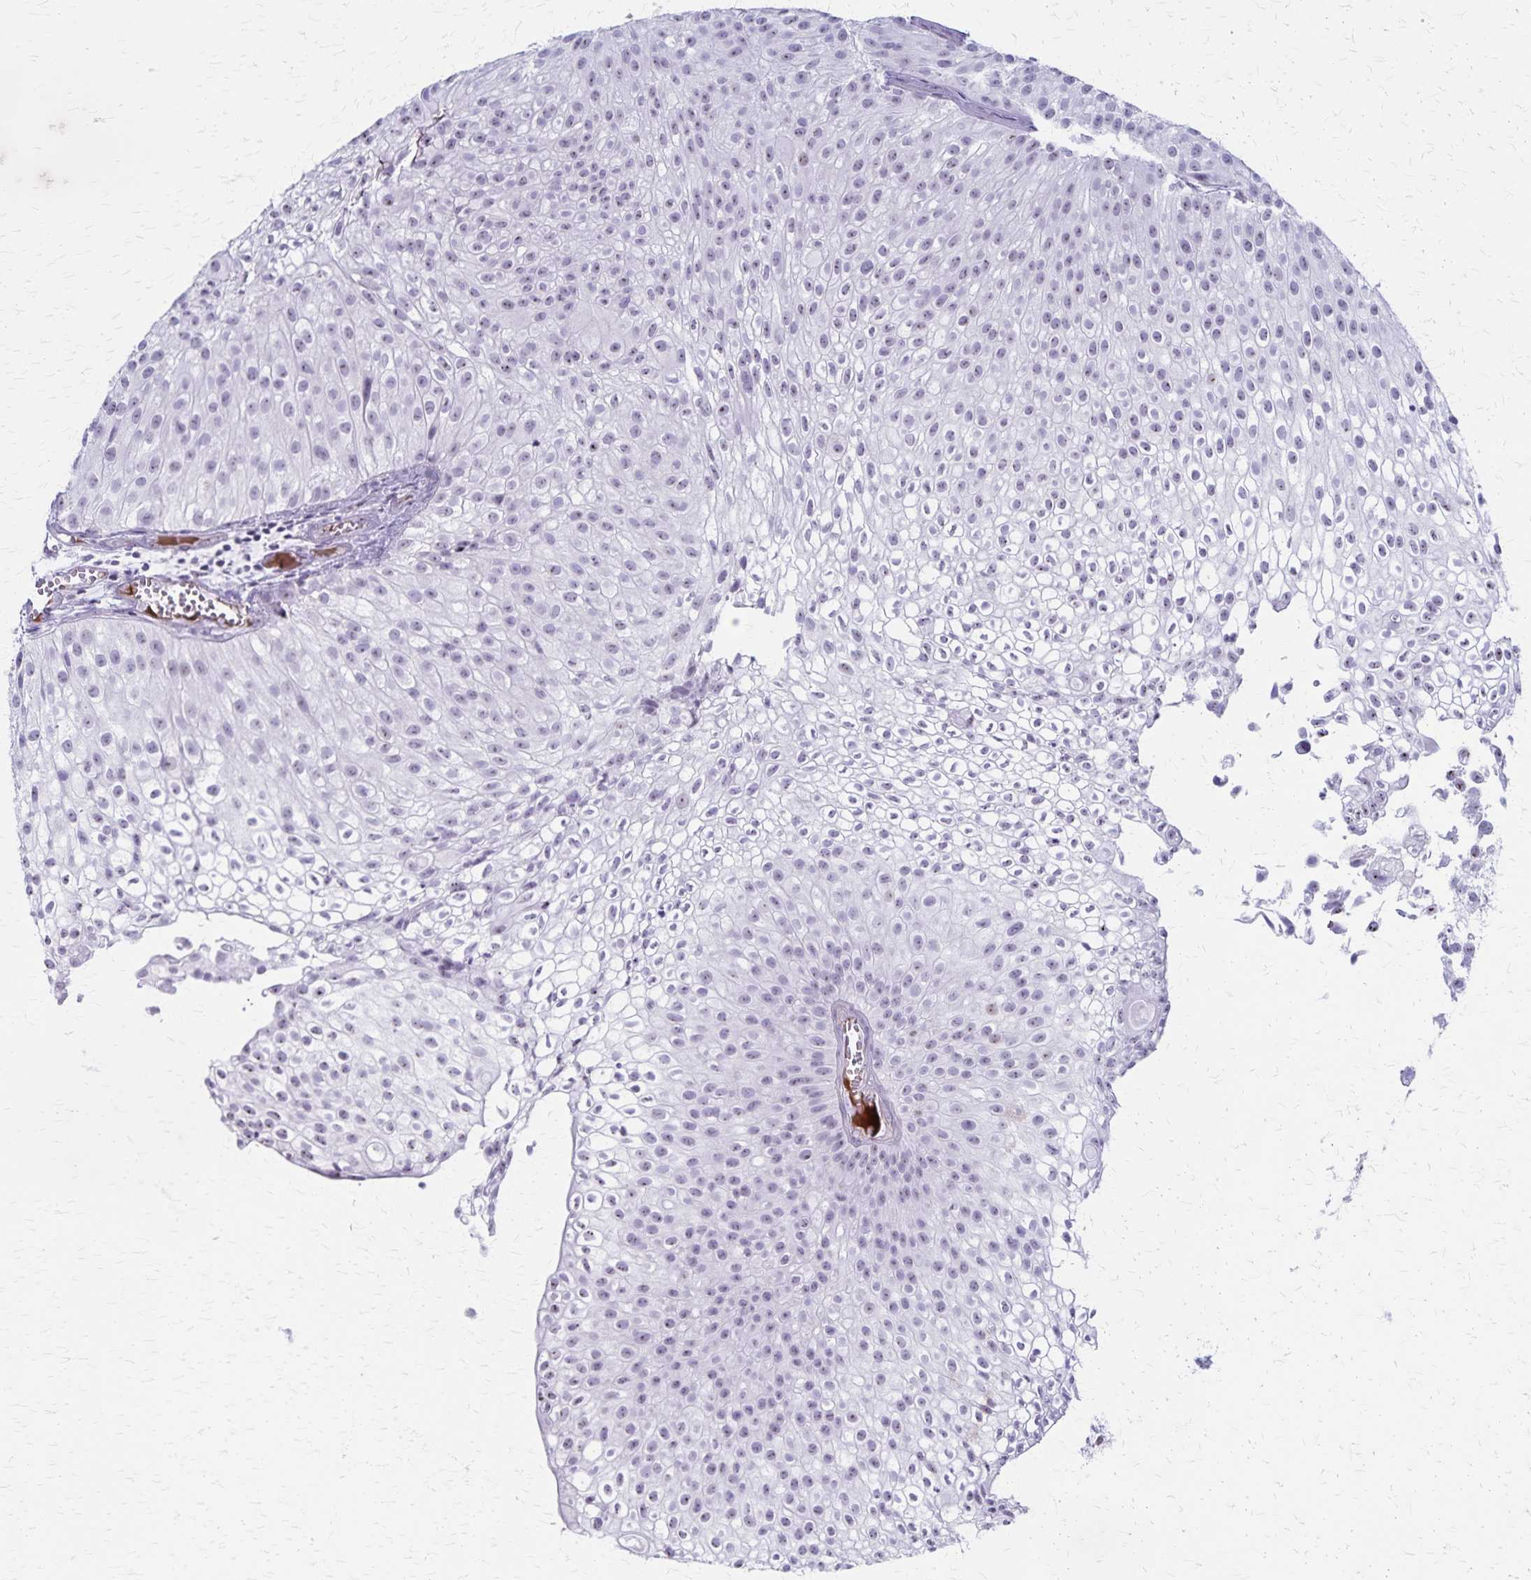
{"staining": {"intensity": "negative", "quantity": "none", "location": "none"}, "tissue": "urothelial cancer", "cell_type": "Tumor cells", "image_type": "cancer", "snomed": [{"axis": "morphology", "description": "Urothelial carcinoma, Low grade"}, {"axis": "topography", "description": "Urinary bladder"}], "caption": "The histopathology image exhibits no staining of tumor cells in urothelial carcinoma (low-grade).", "gene": "DLK2", "patient": {"sex": "male", "age": 70}}